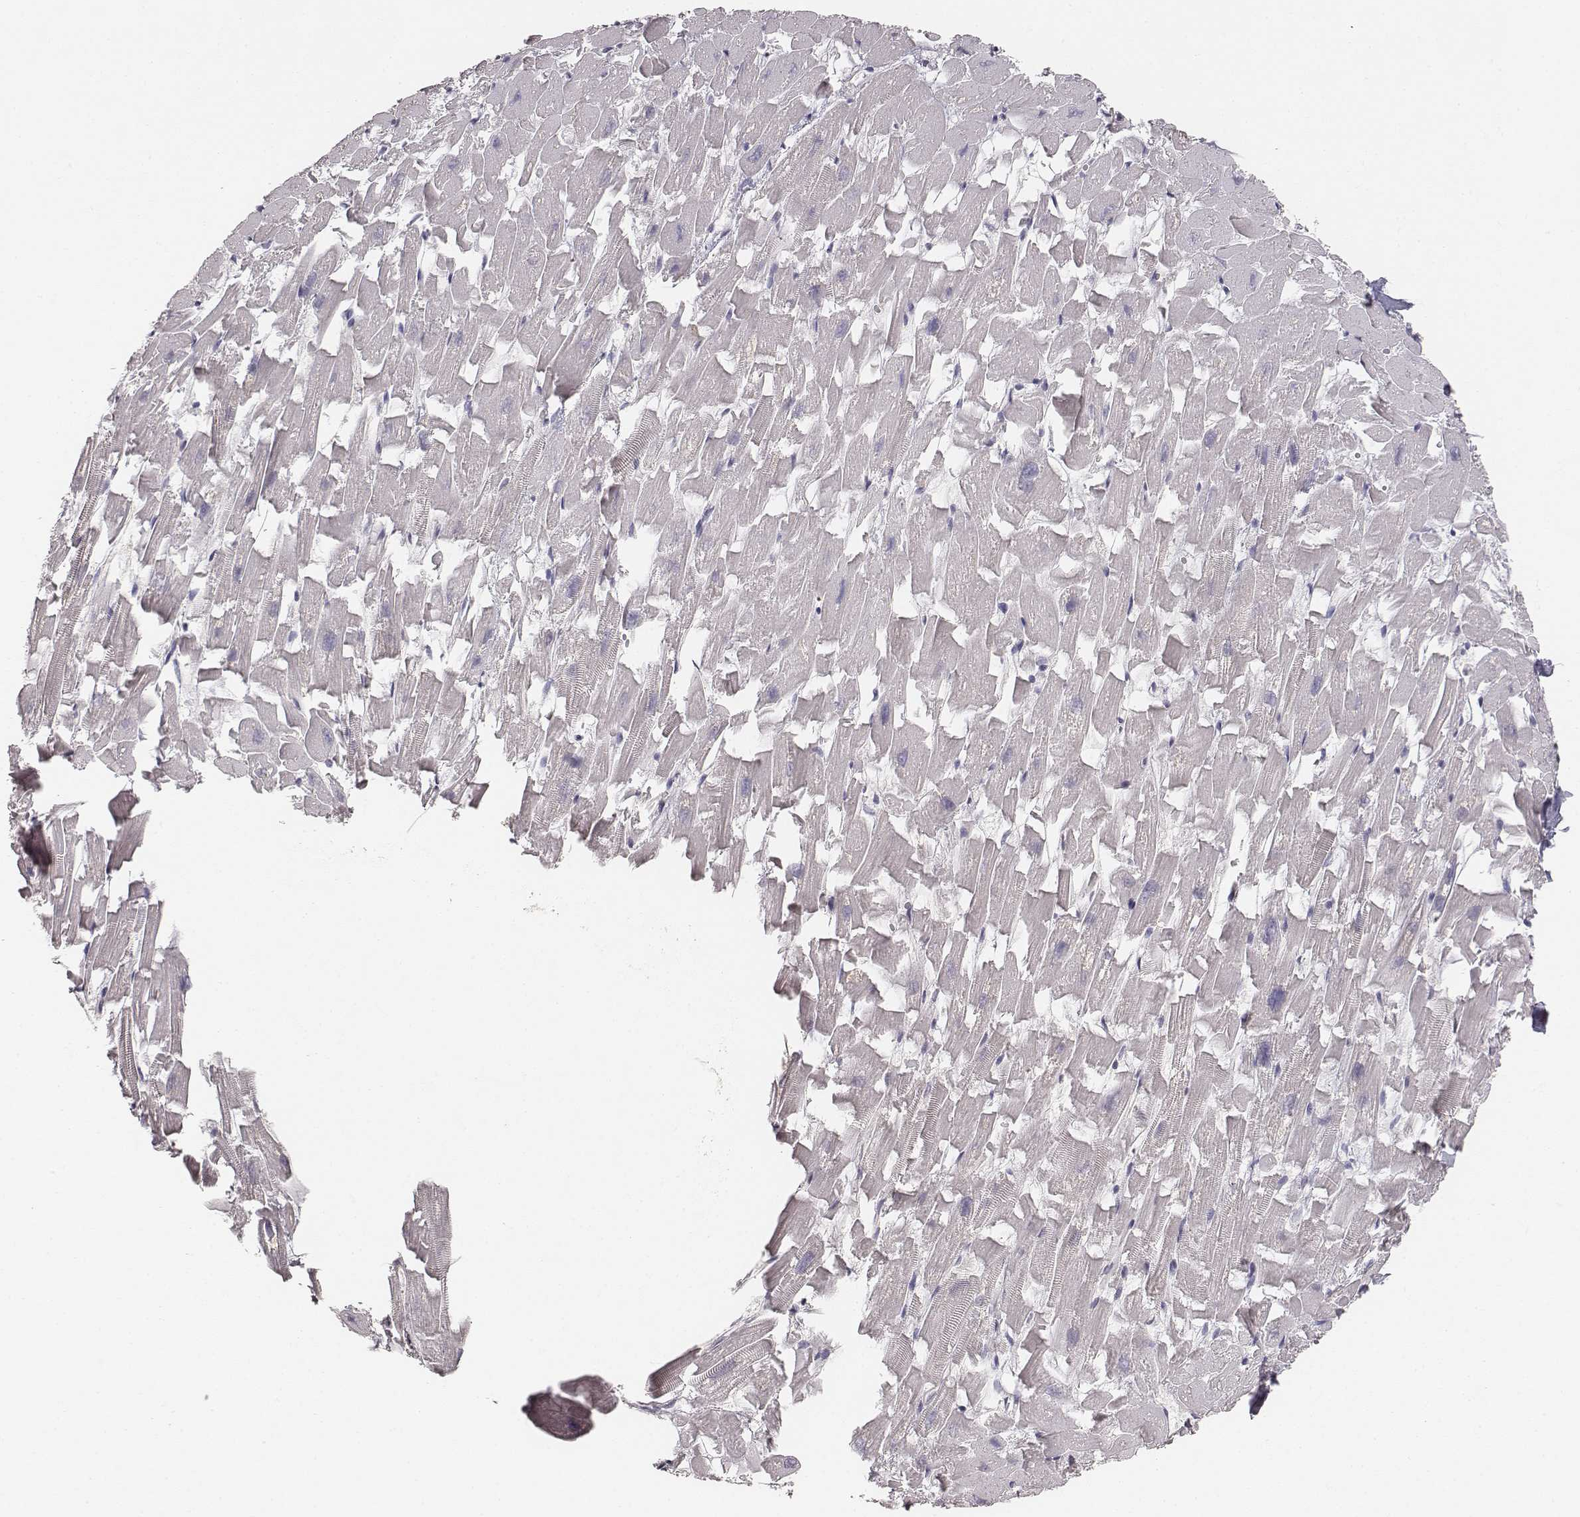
{"staining": {"intensity": "negative", "quantity": "none", "location": "none"}, "tissue": "heart muscle", "cell_type": "Cardiomyocytes", "image_type": "normal", "snomed": [{"axis": "morphology", "description": "Normal tissue, NOS"}, {"axis": "topography", "description": "Heart"}], "caption": "High magnification brightfield microscopy of benign heart muscle stained with DAB (brown) and counterstained with hematoxylin (blue): cardiomyocytes show no significant positivity. Brightfield microscopy of IHC stained with DAB (brown) and hematoxylin (blue), captured at high magnification.", "gene": "ABCD3", "patient": {"sex": "female", "age": 64}}